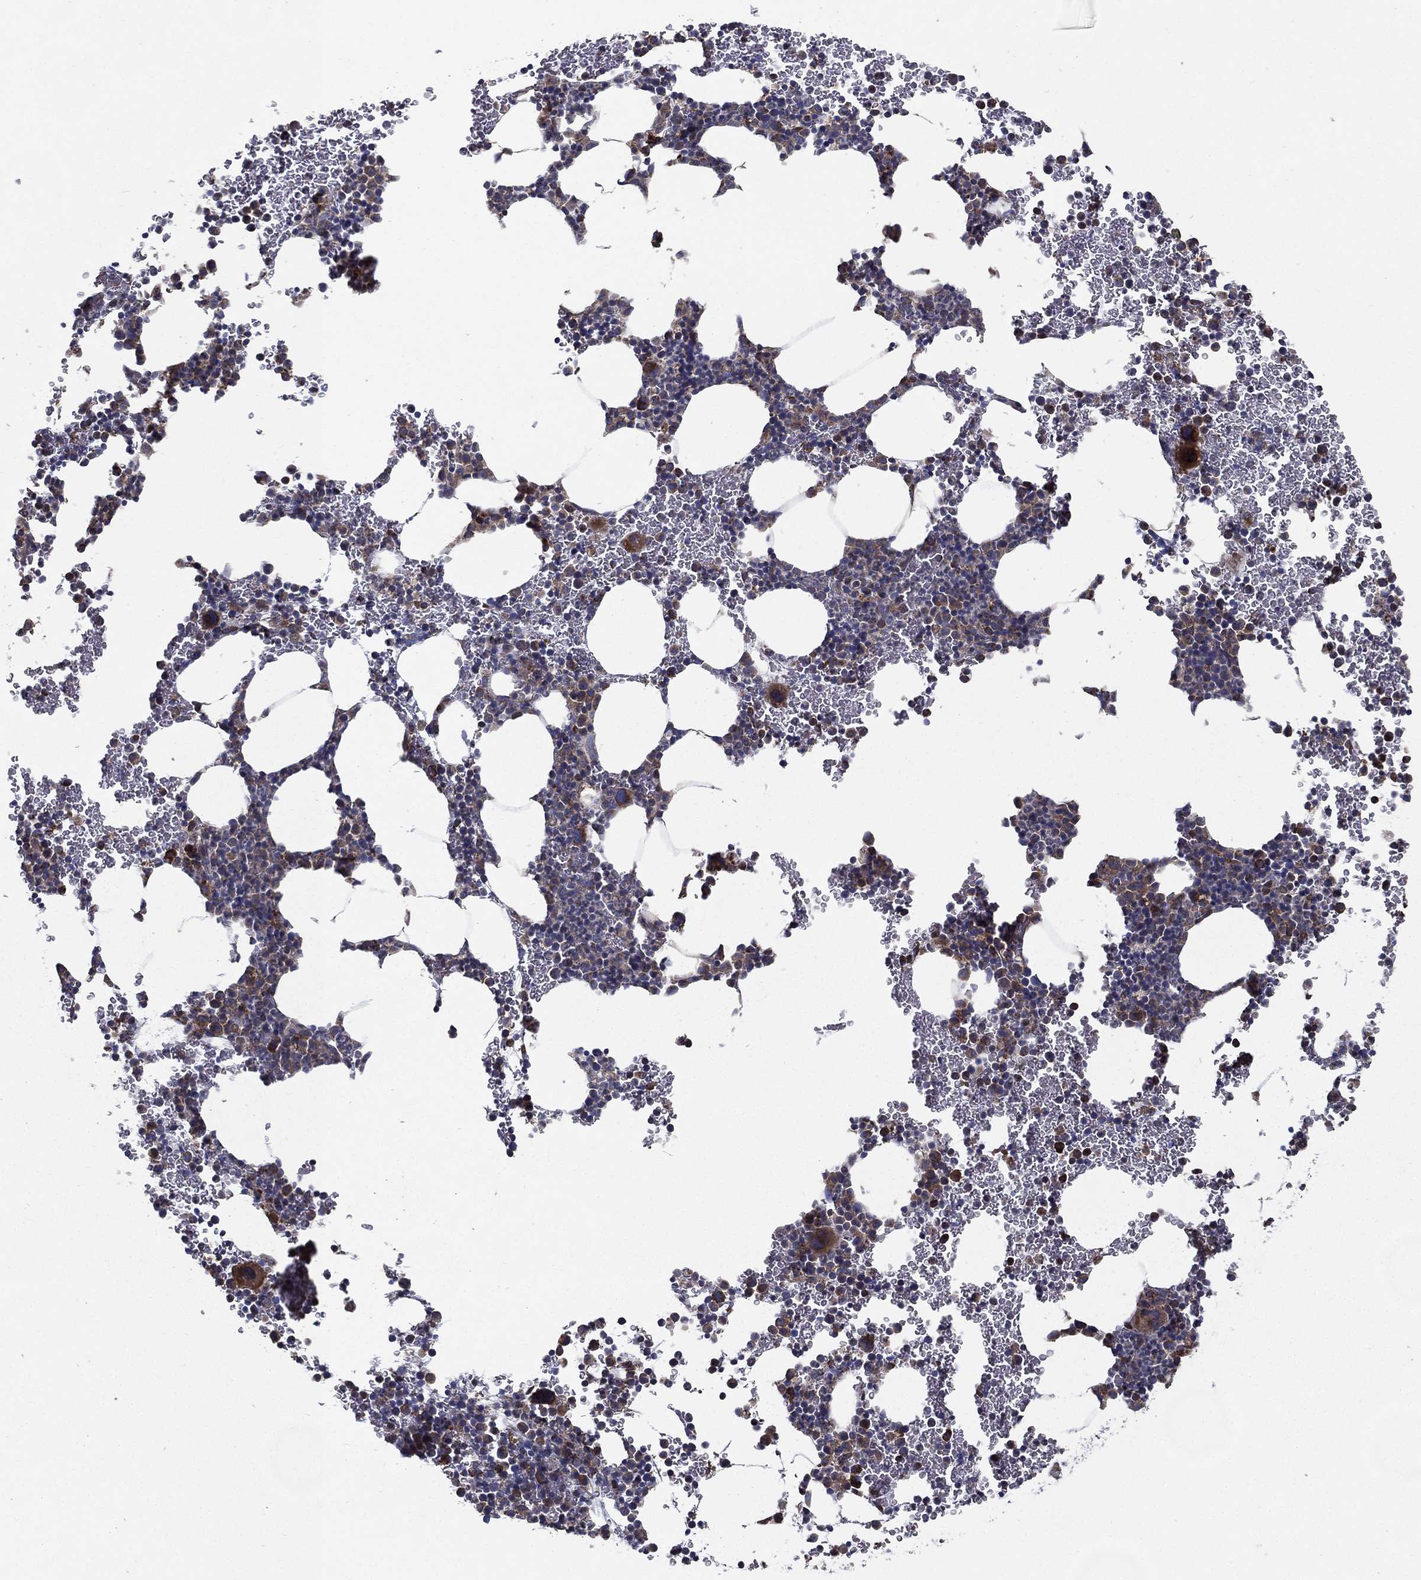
{"staining": {"intensity": "moderate", "quantity": "<25%", "location": "cytoplasmic/membranous"}, "tissue": "bone marrow", "cell_type": "Hematopoietic cells", "image_type": "normal", "snomed": [{"axis": "morphology", "description": "Normal tissue, NOS"}, {"axis": "topography", "description": "Bone marrow"}], "caption": "Benign bone marrow shows moderate cytoplasmic/membranous expression in approximately <25% of hematopoietic cells.", "gene": "MT", "patient": {"sex": "male", "age": 45}}